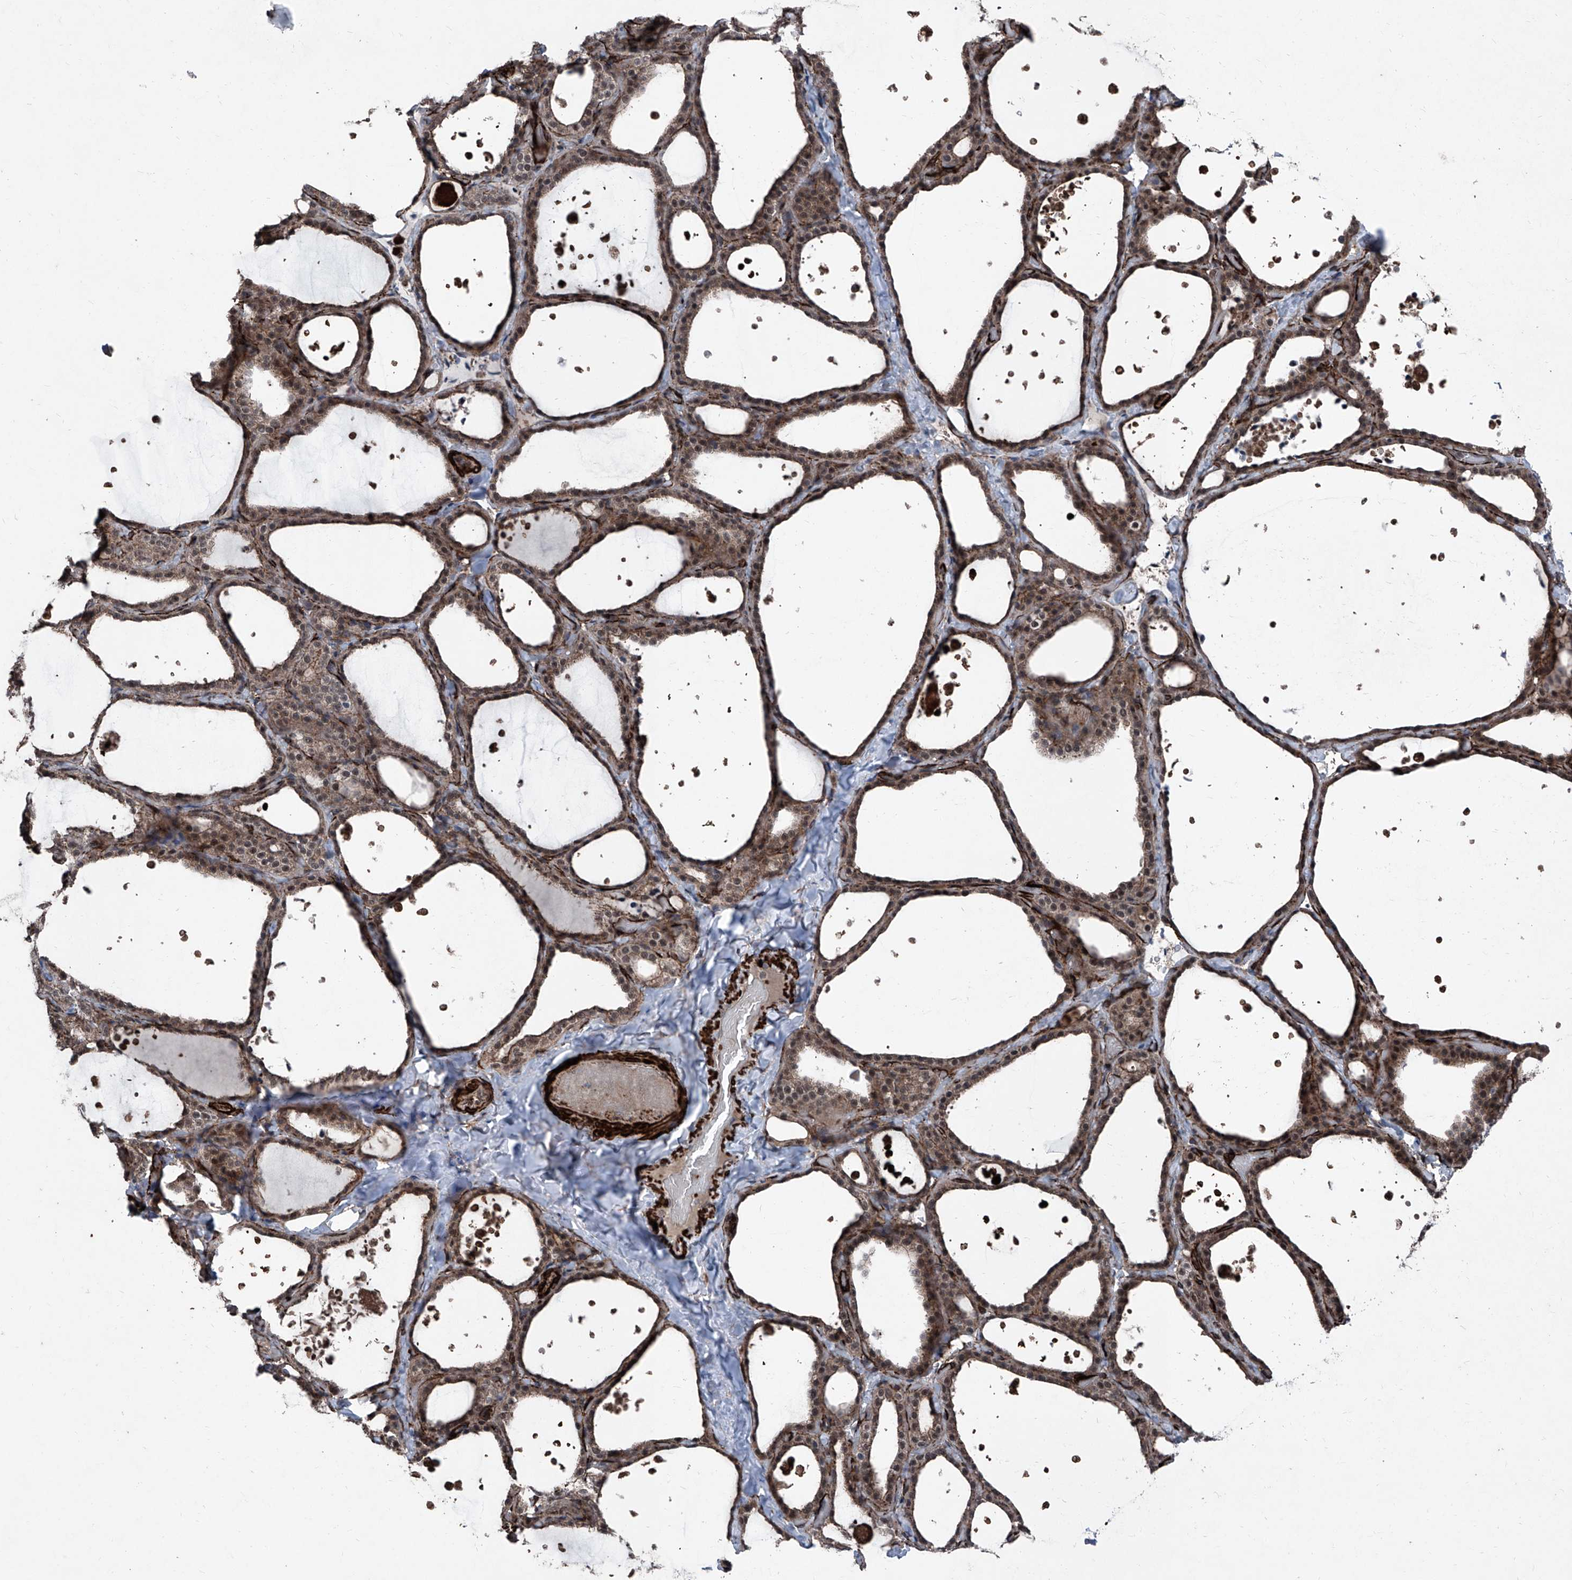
{"staining": {"intensity": "weak", "quantity": ">75%", "location": "cytoplasmic/membranous,nuclear"}, "tissue": "thyroid gland", "cell_type": "Glandular cells", "image_type": "normal", "snomed": [{"axis": "morphology", "description": "Normal tissue, NOS"}, {"axis": "topography", "description": "Thyroid gland"}], "caption": "IHC (DAB) staining of normal thyroid gland demonstrates weak cytoplasmic/membranous,nuclear protein expression in about >75% of glandular cells. The staining was performed using DAB to visualize the protein expression in brown, while the nuclei were stained in blue with hematoxylin (Magnification: 20x).", "gene": "COA7", "patient": {"sex": "female", "age": 44}}